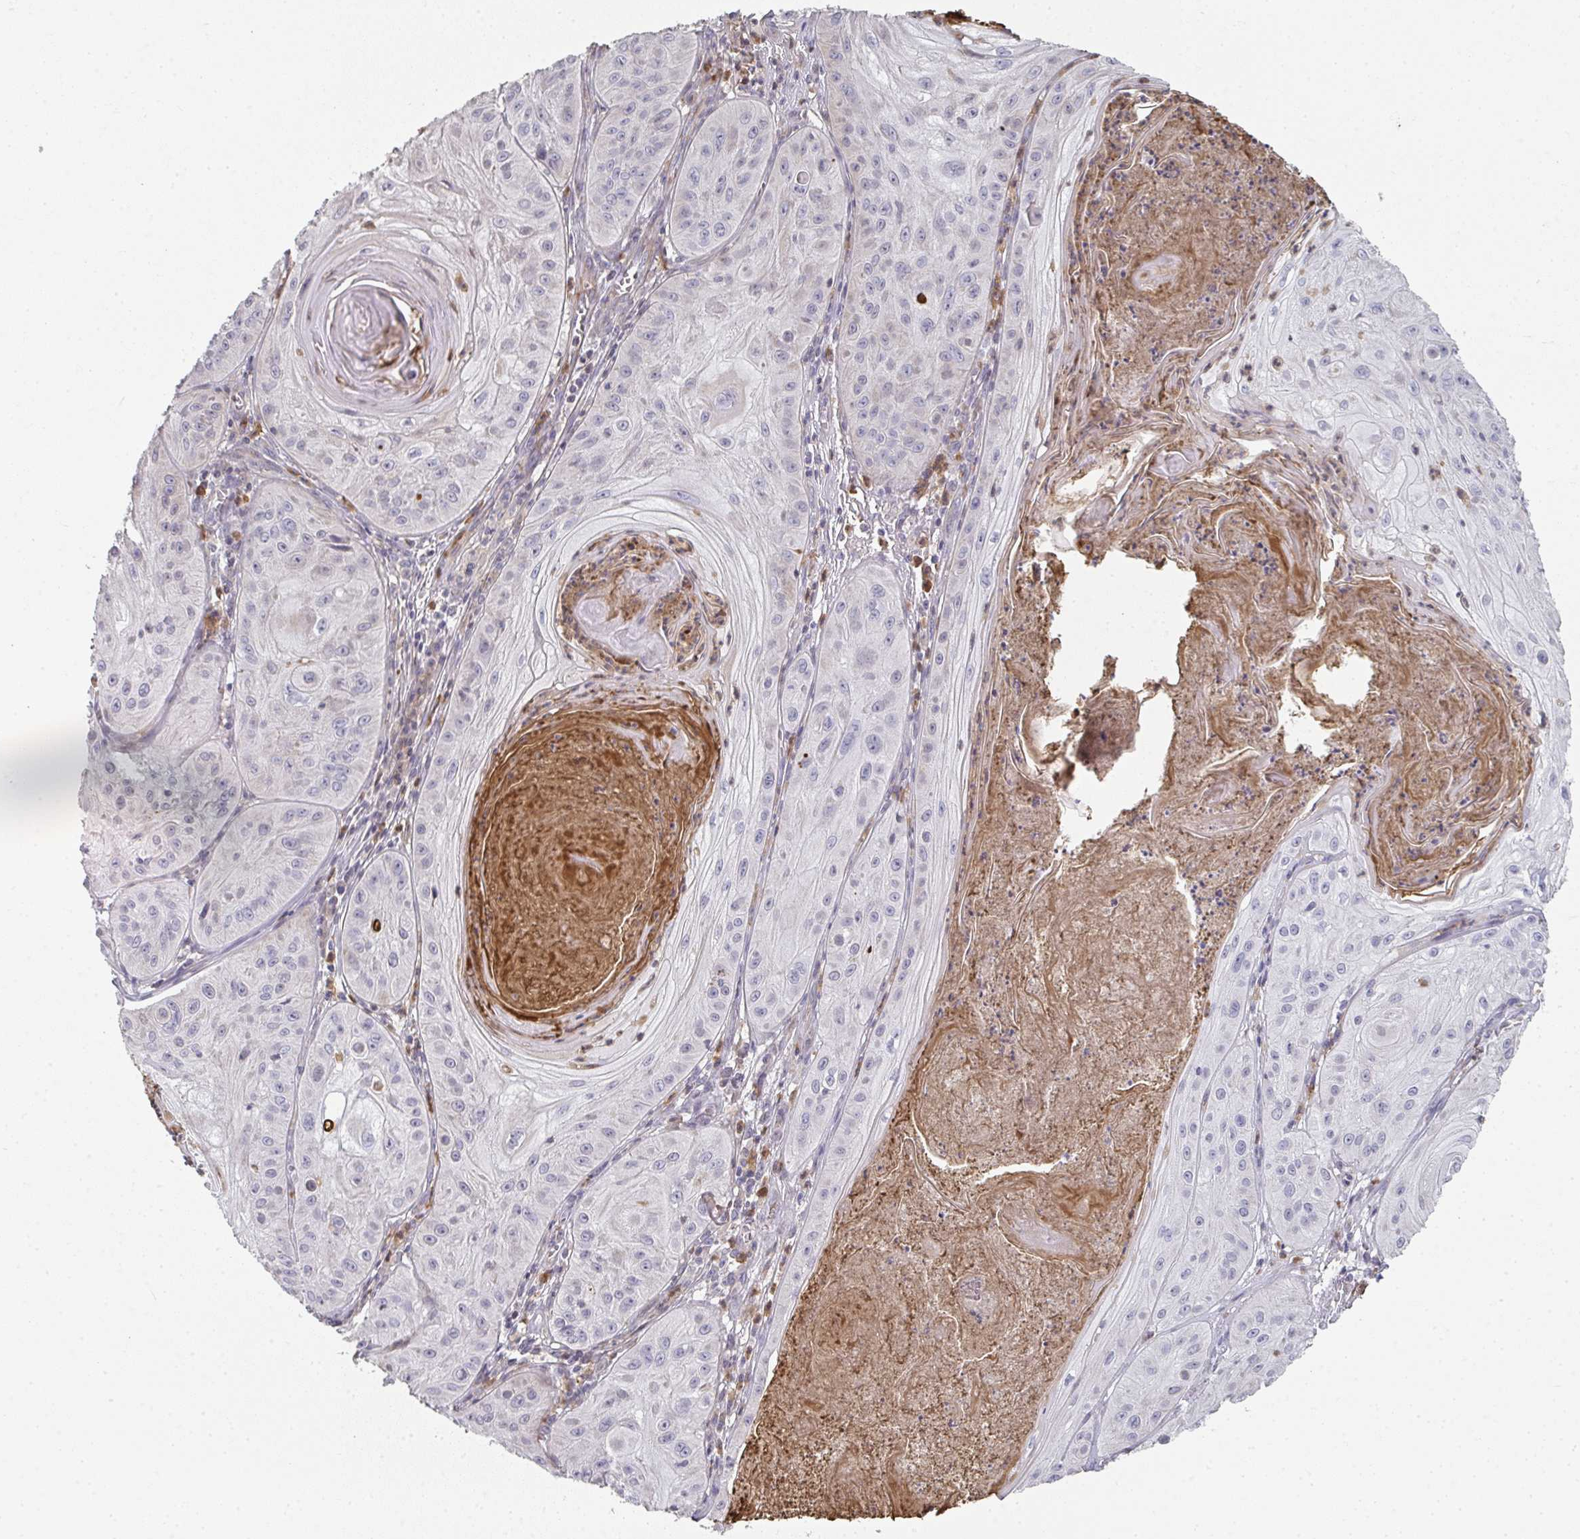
{"staining": {"intensity": "negative", "quantity": "none", "location": "none"}, "tissue": "skin cancer", "cell_type": "Tumor cells", "image_type": "cancer", "snomed": [{"axis": "morphology", "description": "Squamous cell carcinoma, NOS"}, {"axis": "topography", "description": "Skin"}], "caption": "A high-resolution histopathology image shows immunohistochemistry staining of skin cancer (squamous cell carcinoma), which reveals no significant positivity in tumor cells.", "gene": "A1CF", "patient": {"sex": "male", "age": 85}}